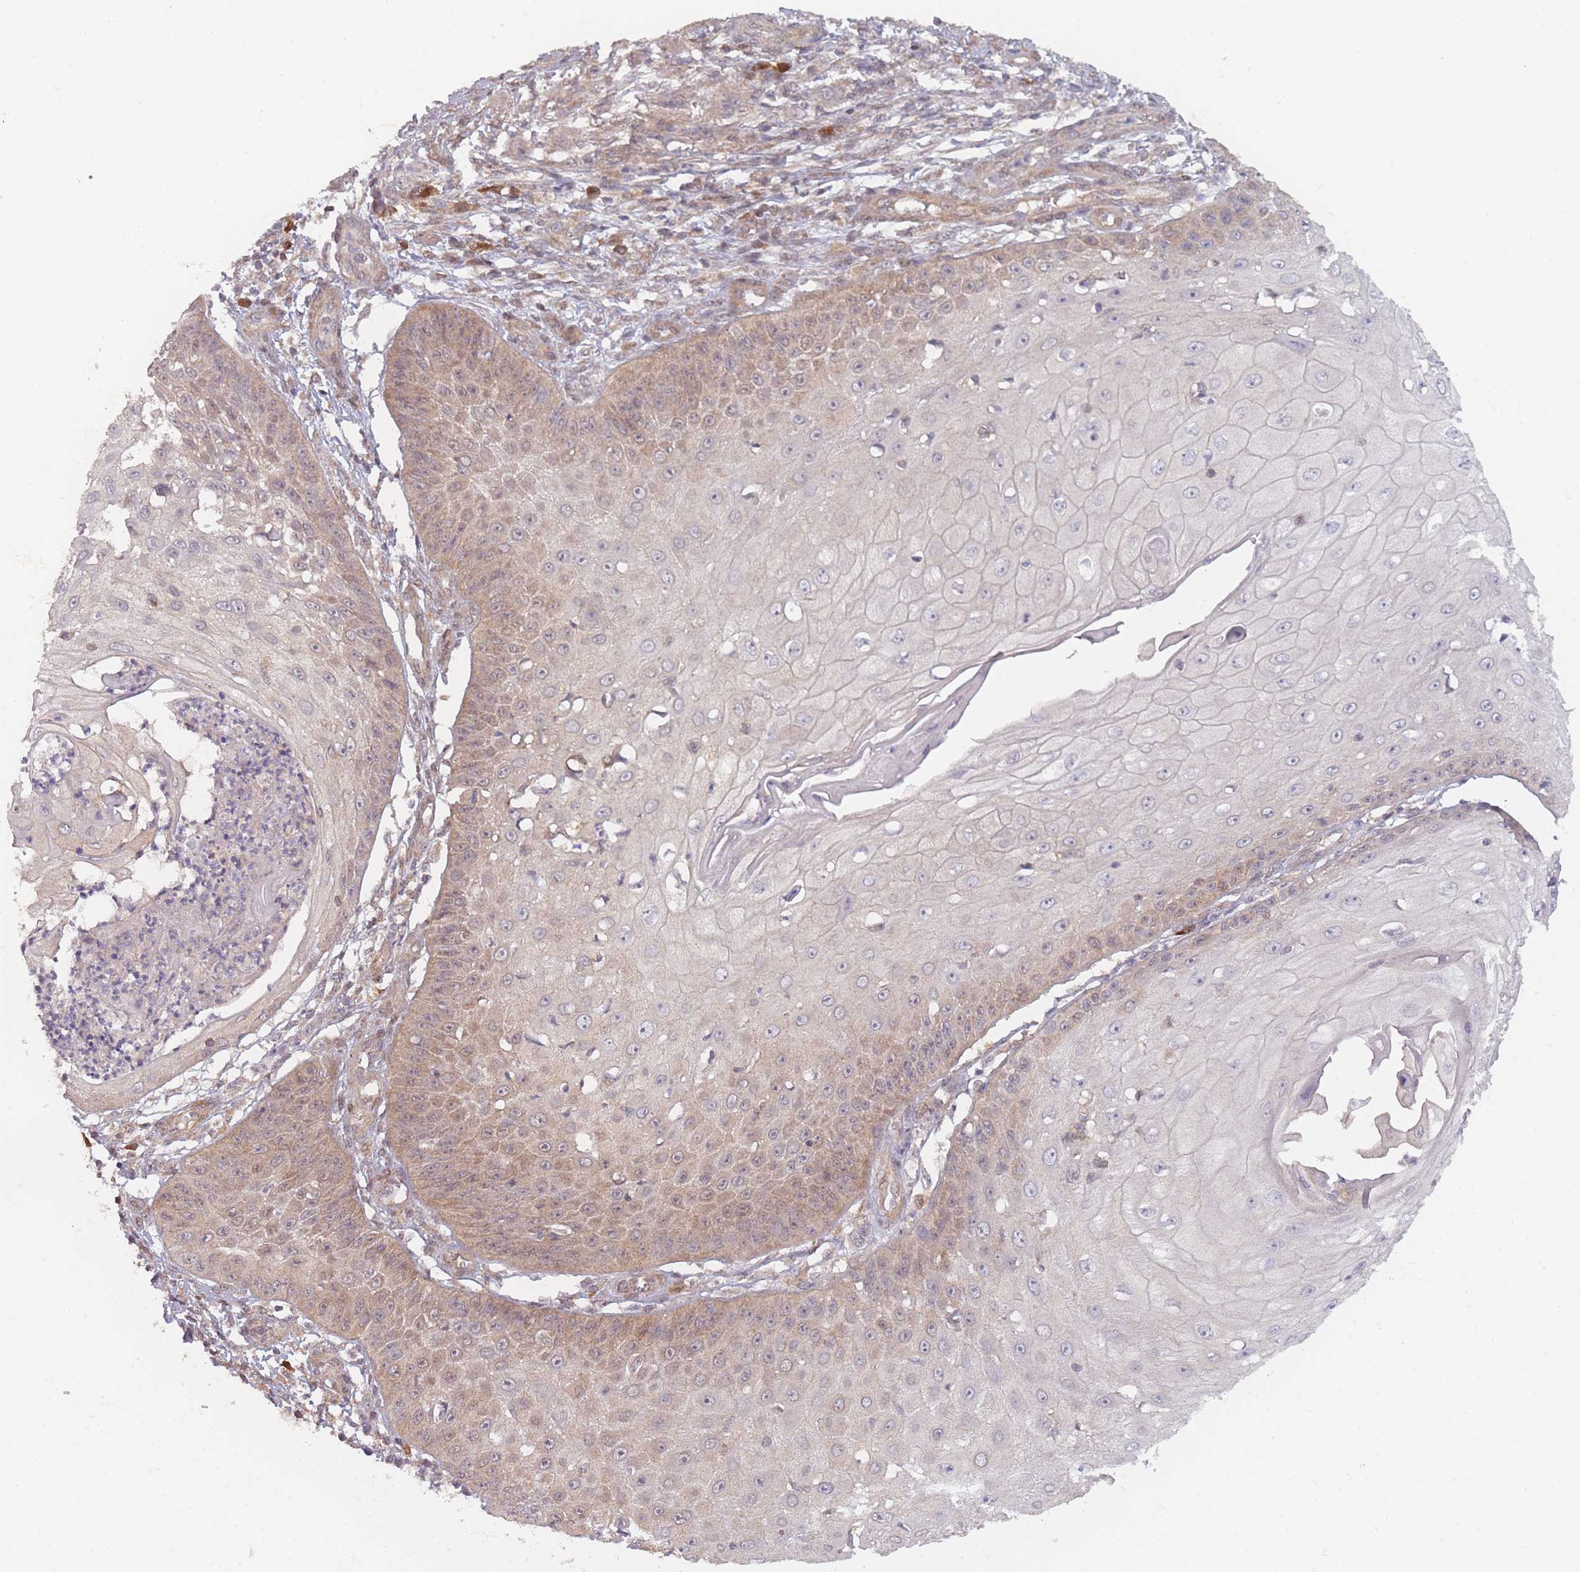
{"staining": {"intensity": "weak", "quantity": "25%-75%", "location": "cytoplasmic/membranous"}, "tissue": "skin cancer", "cell_type": "Tumor cells", "image_type": "cancer", "snomed": [{"axis": "morphology", "description": "Squamous cell carcinoma, NOS"}, {"axis": "topography", "description": "Skin"}], "caption": "Protein staining shows weak cytoplasmic/membranous expression in about 25%-75% of tumor cells in skin squamous cell carcinoma.", "gene": "MRI1", "patient": {"sex": "male", "age": 70}}